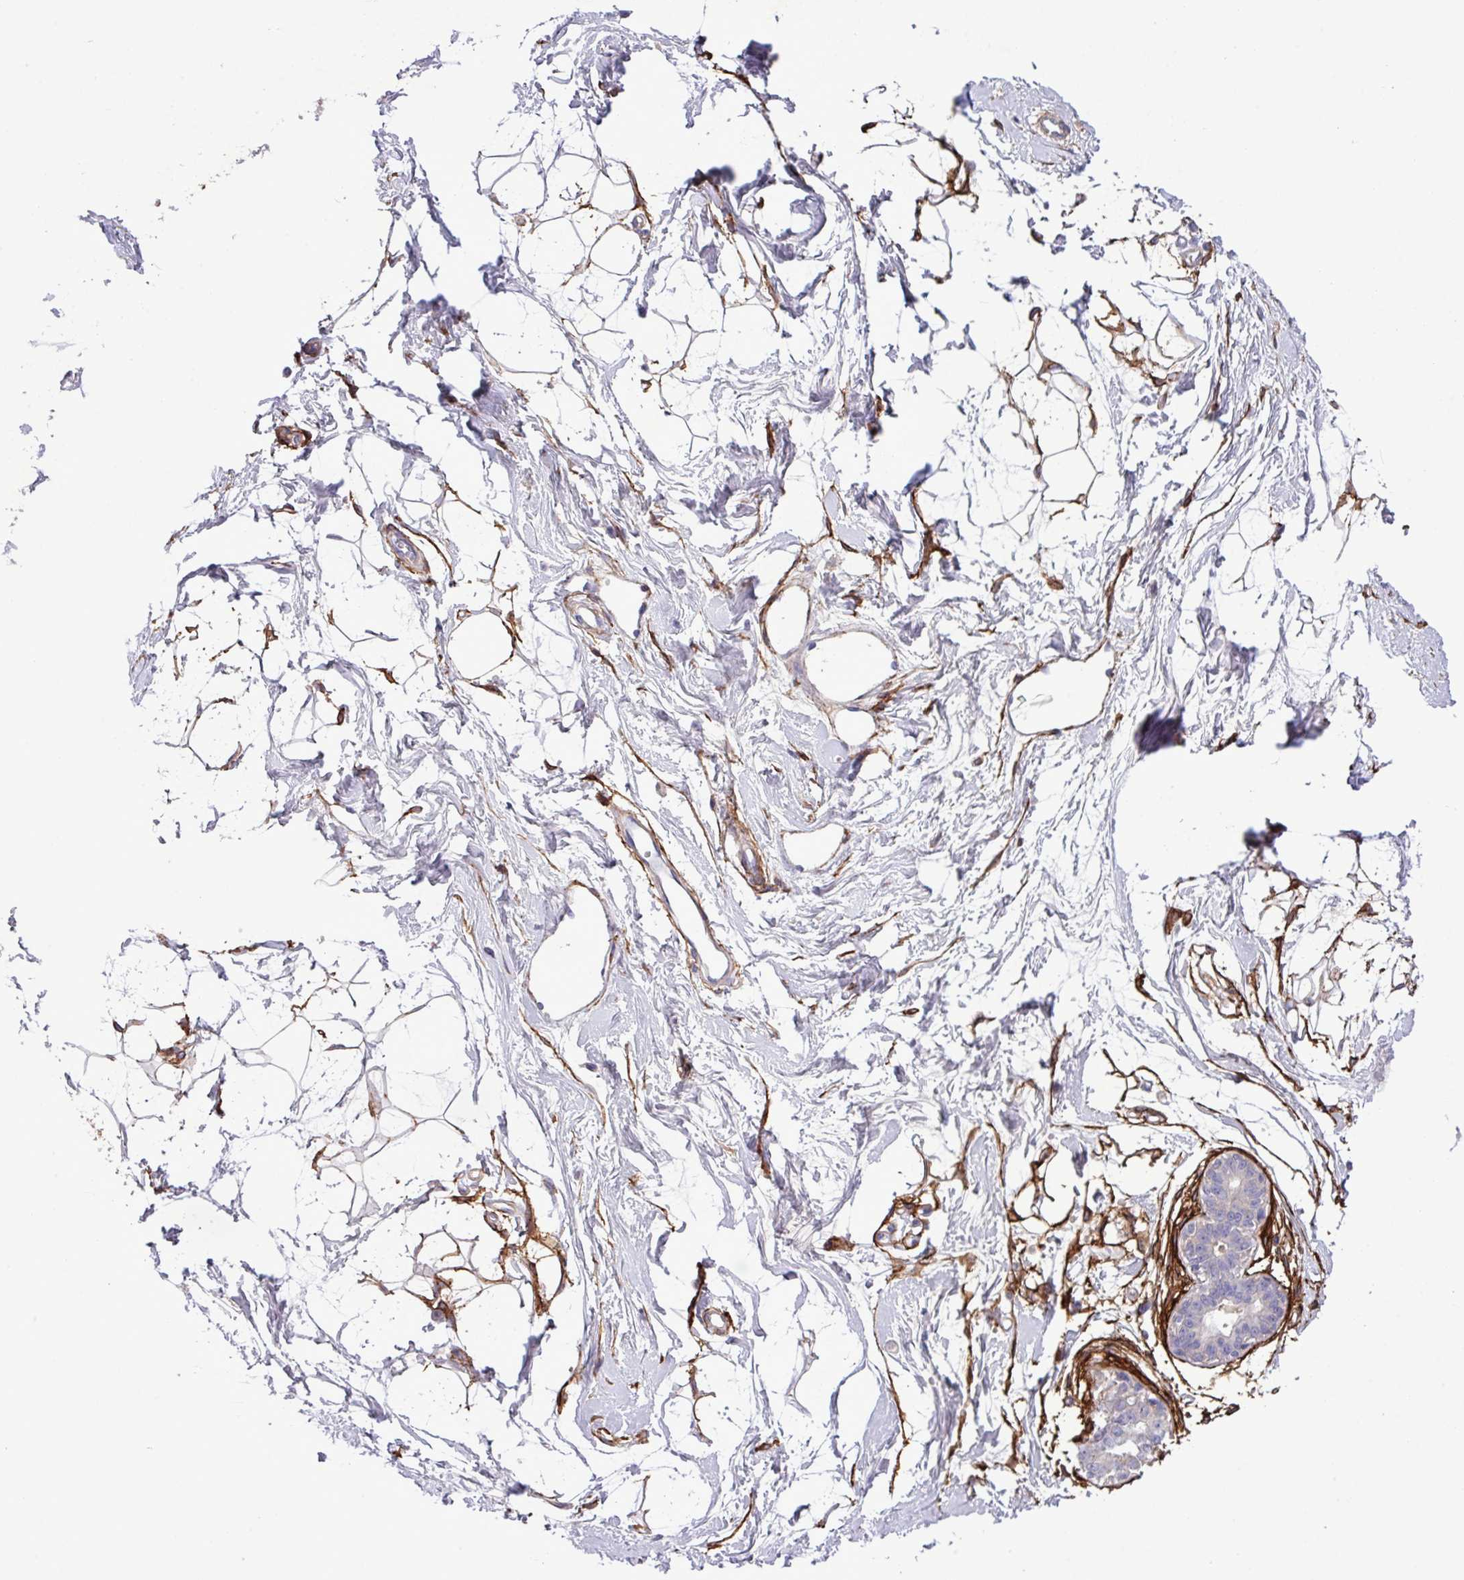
{"staining": {"intensity": "negative", "quantity": "none", "location": "none"}, "tissue": "breast", "cell_type": "Adipocytes", "image_type": "normal", "snomed": [{"axis": "morphology", "description": "Normal tissue, NOS"}, {"axis": "topography", "description": "Breast"}], "caption": "IHC micrograph of normal breast: breast stained with DAB (3,3'-diaminobenzidine) demonstrates no significant protein expression in adipocytes.", "gene": "CD248", "patient": {"sex": "female", "age": 45}}